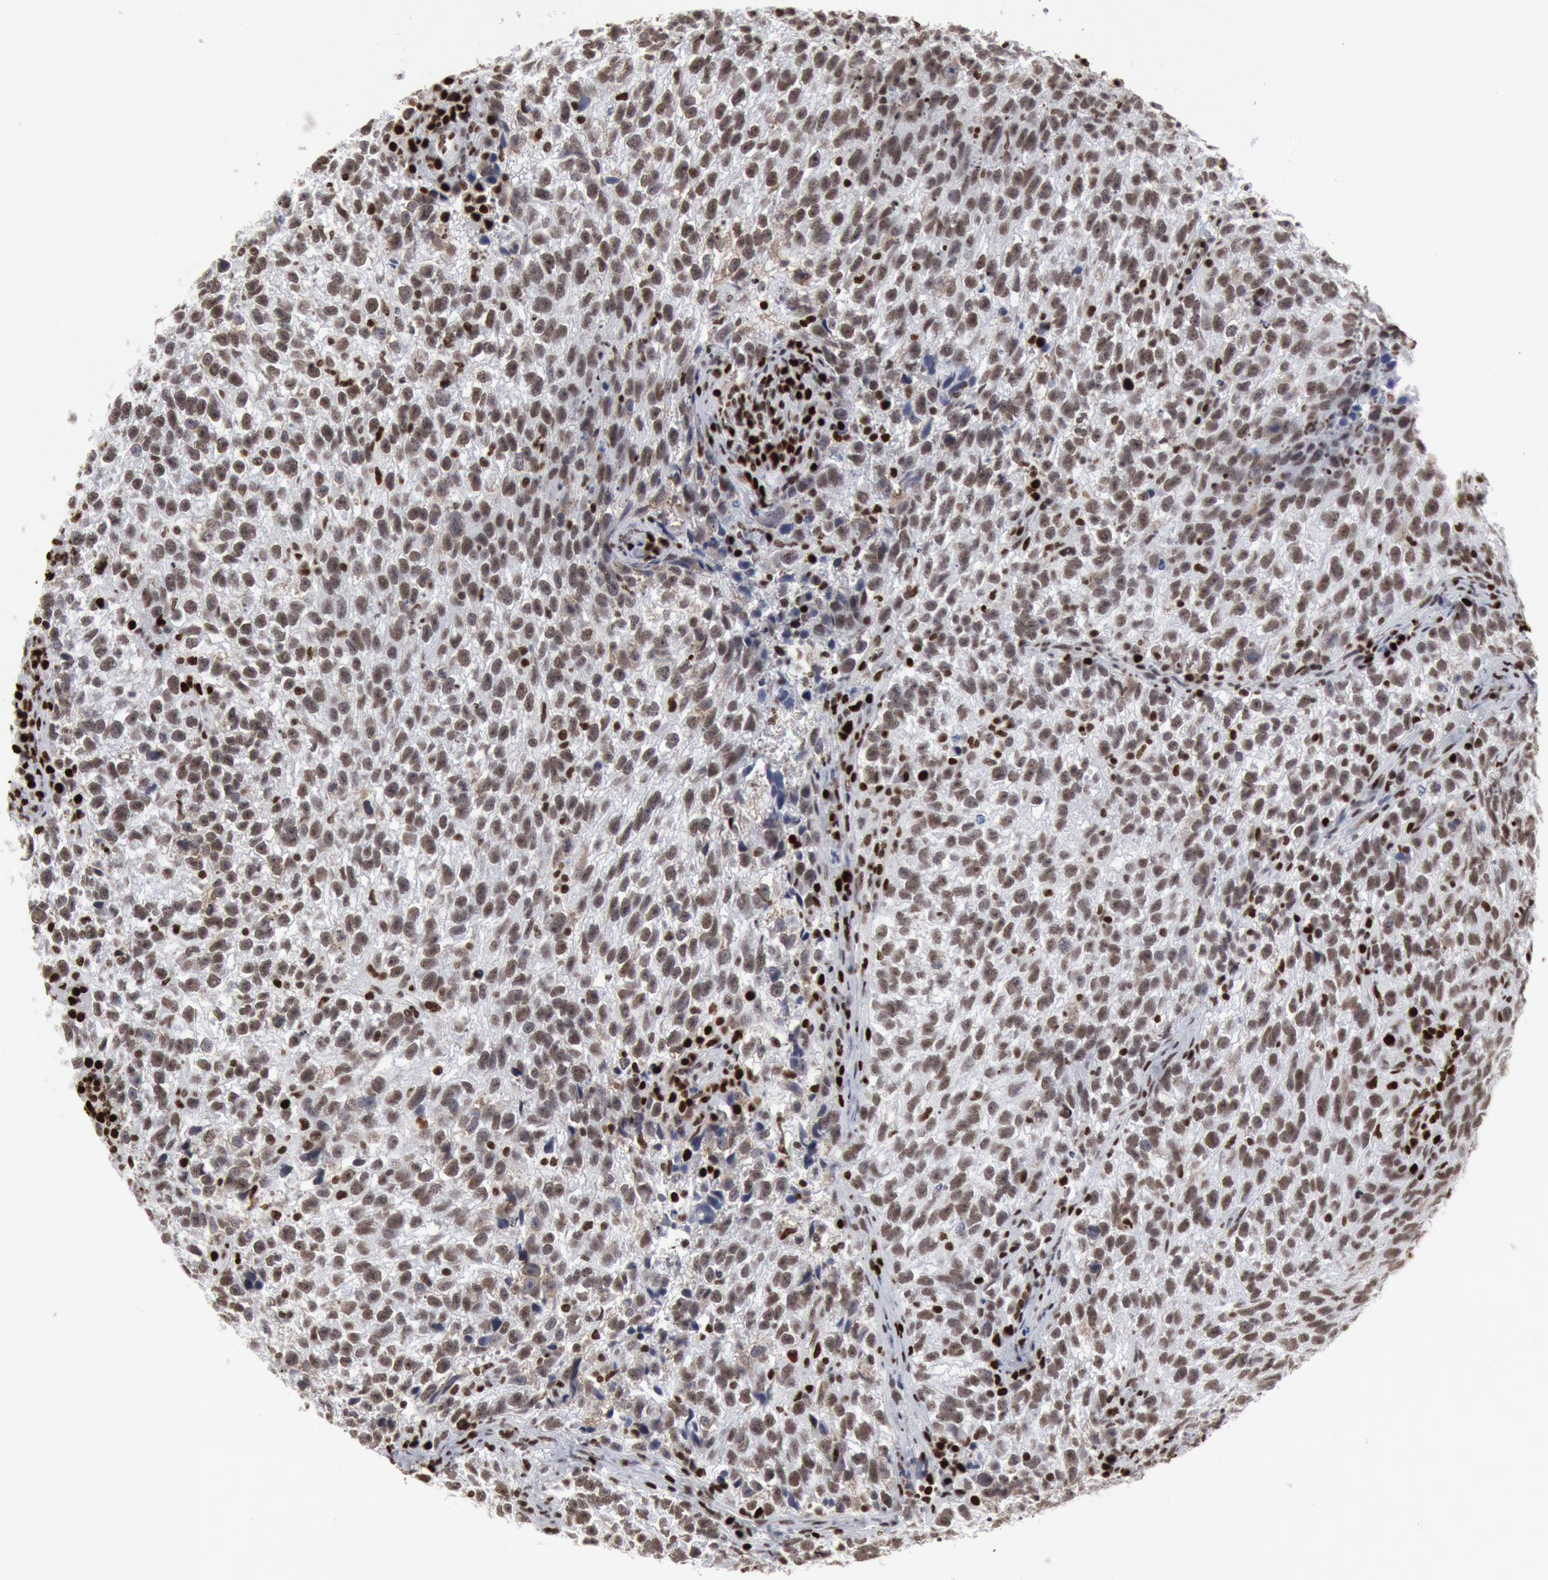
{"staining": {"intensity": "moderate", "quantity": ">75%", "location": "nuclear"}, "tissue": "testis cancer", "cell_type": "Tumor cells", "image_type": "cancer", "snomed": [{"axis": "morphology", "description": "Seminoma, NOS"}, {"axis": "topography", "description": "Testis"}], "caption": "Testis seminoma stained with DAB (3,3'-diaminobenzidine) IHC reveals medium levels of moderate nuclear staining in about >75% of tumor cells.", "gene": "SUB1", "patient": {"sex": "male", "age": 38}}